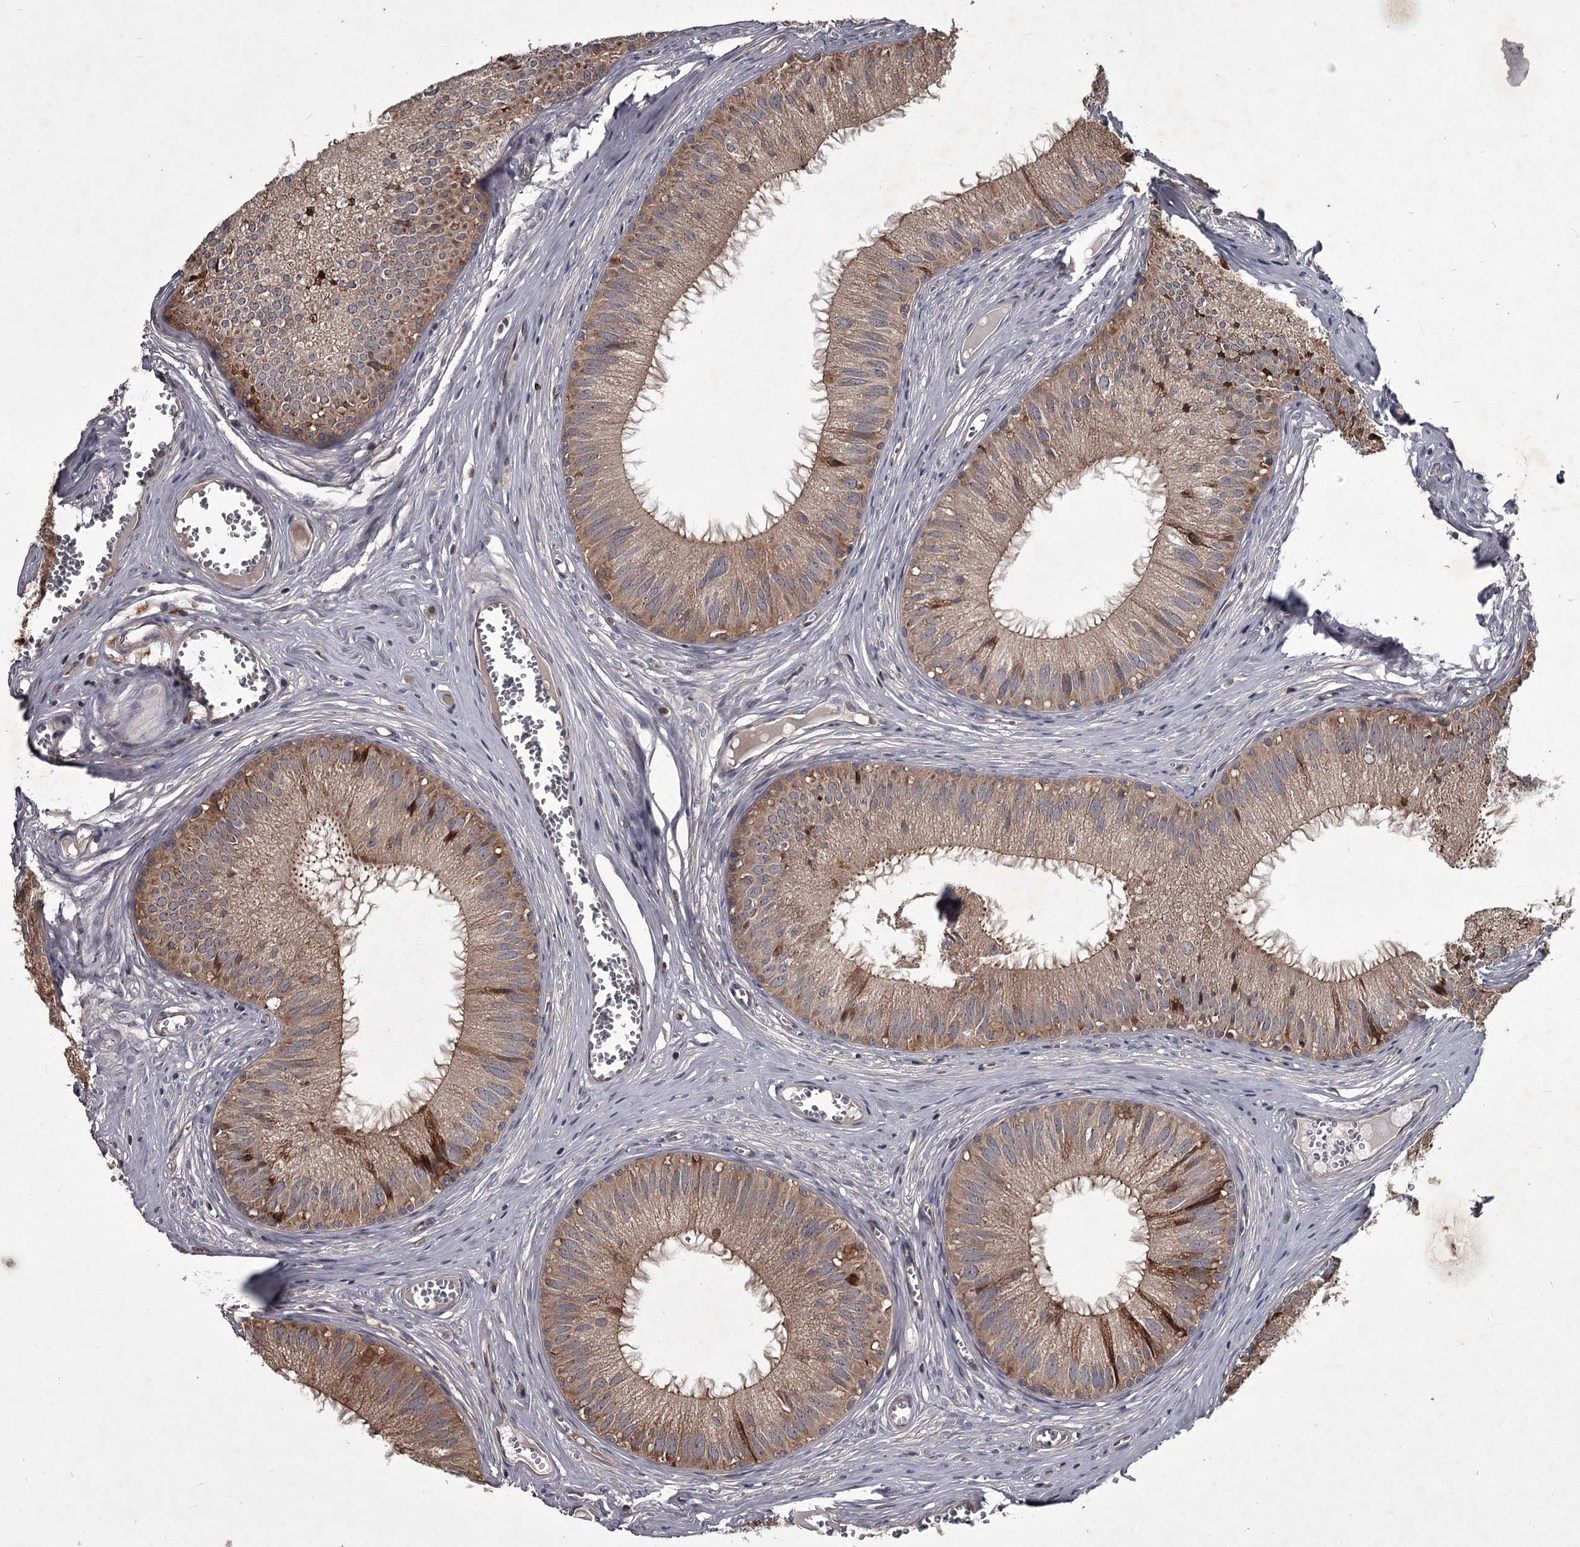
{"staining": {"intensity": "moderate", "quantity": ">75%", "location": "cytoplasmic/membranous"}, "tissue": "epididymis", "cell_type": "Glandular cells", "image_type": "normal", "snomed": [{"axis": "morphology", "description": "Normal tissue, NOS"}, {"axis": "topography", "description": "Epididymis"}], "caption": "A photomicrograph of epididymis stained for a protein displays moderate cytoplasmic/membranous brown staining in glandular cells.", "gene": "UNC93B1", "patient": {"sex": "male", "age": 36}}